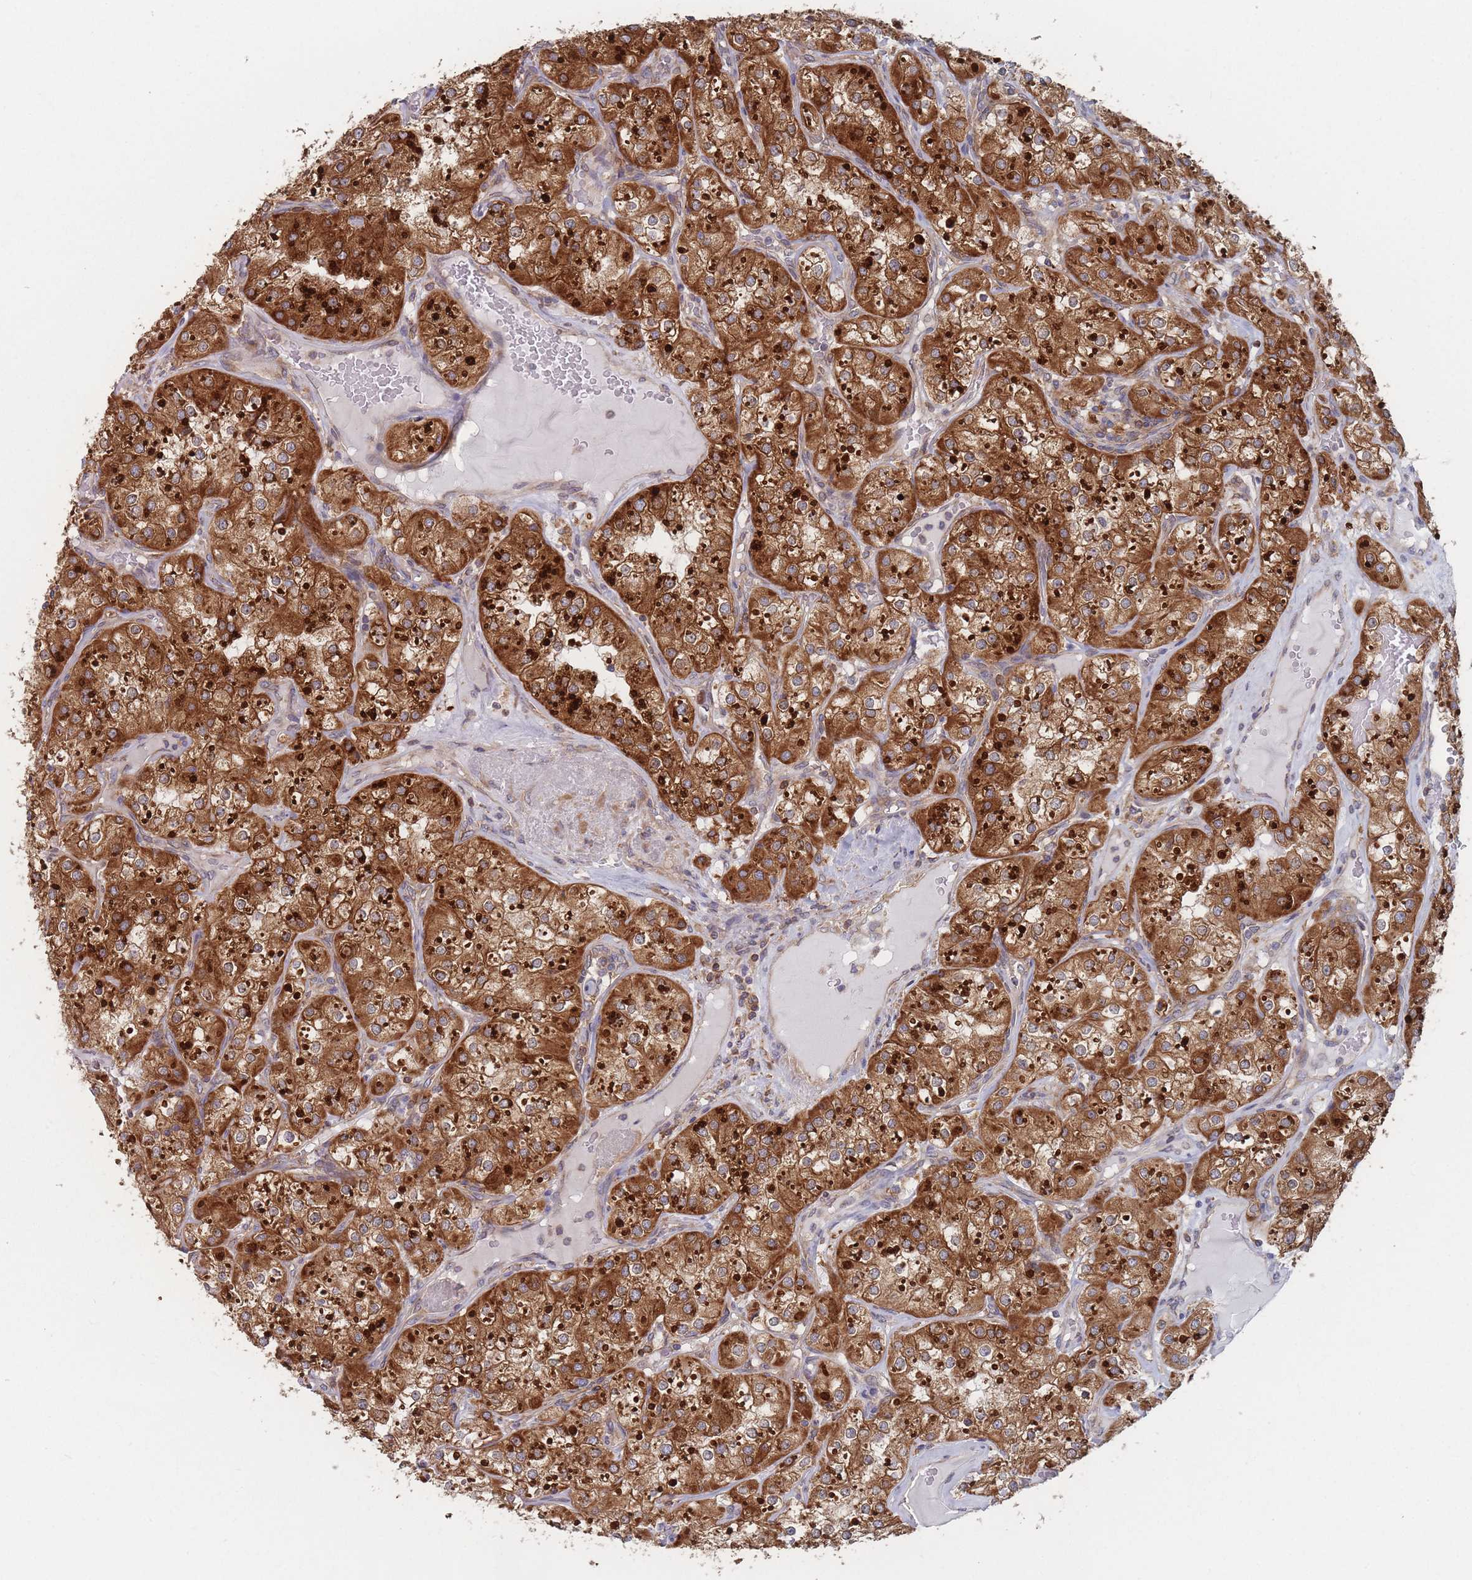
{"staining": {"intensity": "strong", "quantity": ">75%", "location": "cytoplasmic/membranous"}, "tissue": "renal cancer", "cell_type": "Tumor cells", "image_type": "cancer", "snomed": [{"axis": "morphology", "description": "Adenocarcinoma, NOS"}, {"axis": "topography", "description": "Kidney"}], "caption": "Renal cancer (adenocarcinoma) stained with a protein marker reveals strong staining in tumor cells.", "gene": "KDSR", "patient": {"sex": "male", "age": 77}}